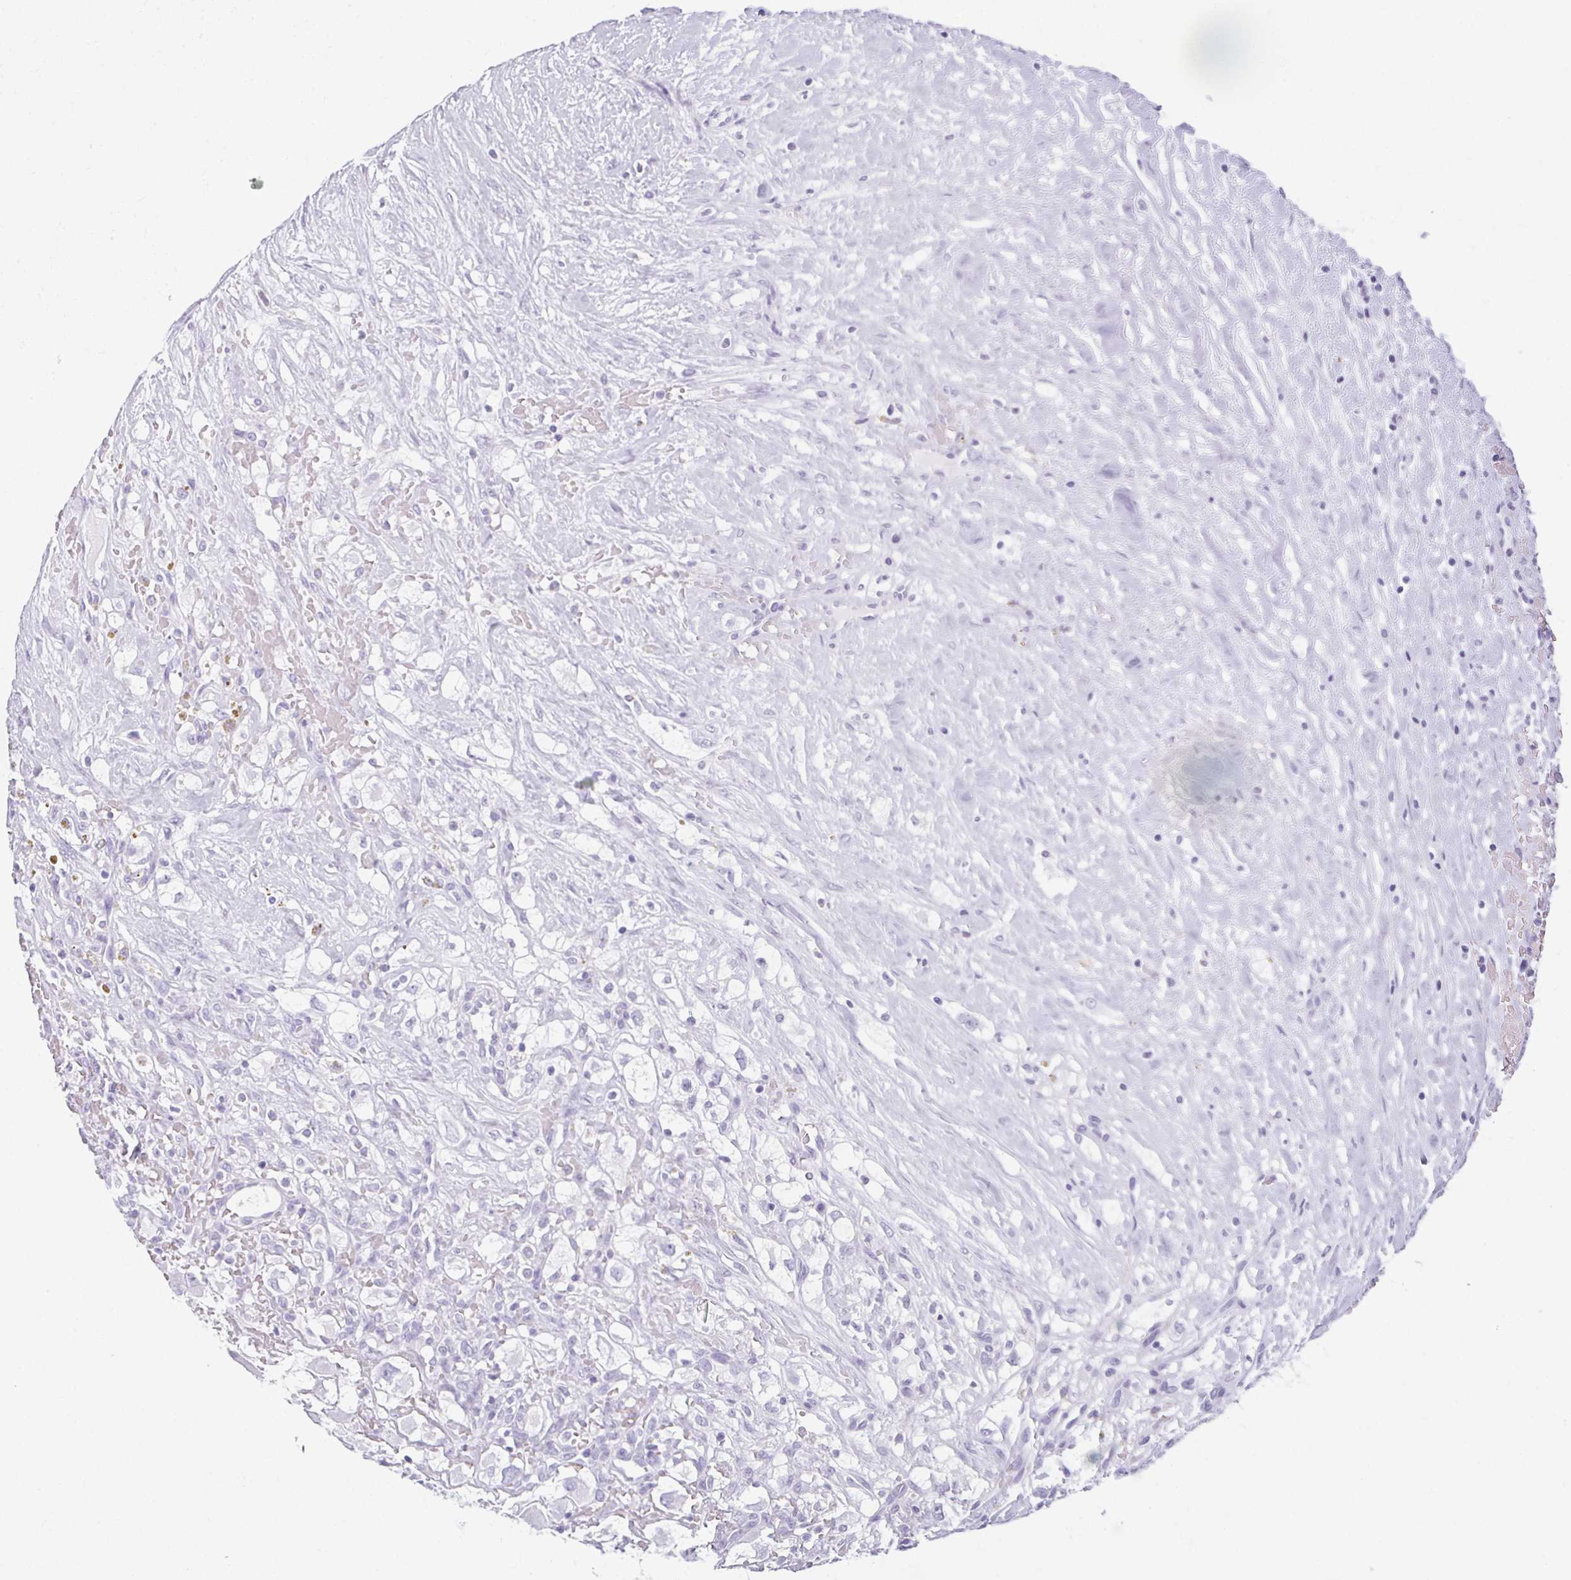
{"staining": {"intensity": "negative", "quantity": "none", "location": "none"}, "tissue": "renal cancer", "cell_type": "Tumor cells", "image_type": "cancer", "snomed": [{"axis": "morphology", "description": "Adenocarcinoma, NOS"}, {"axis": "topography", "description": "Kidney"}], "caption": "There is no significant expression in tumor cells of renal cancer.", "gene": "MOBP", "patient": {"sex": "male", "age": 59}}